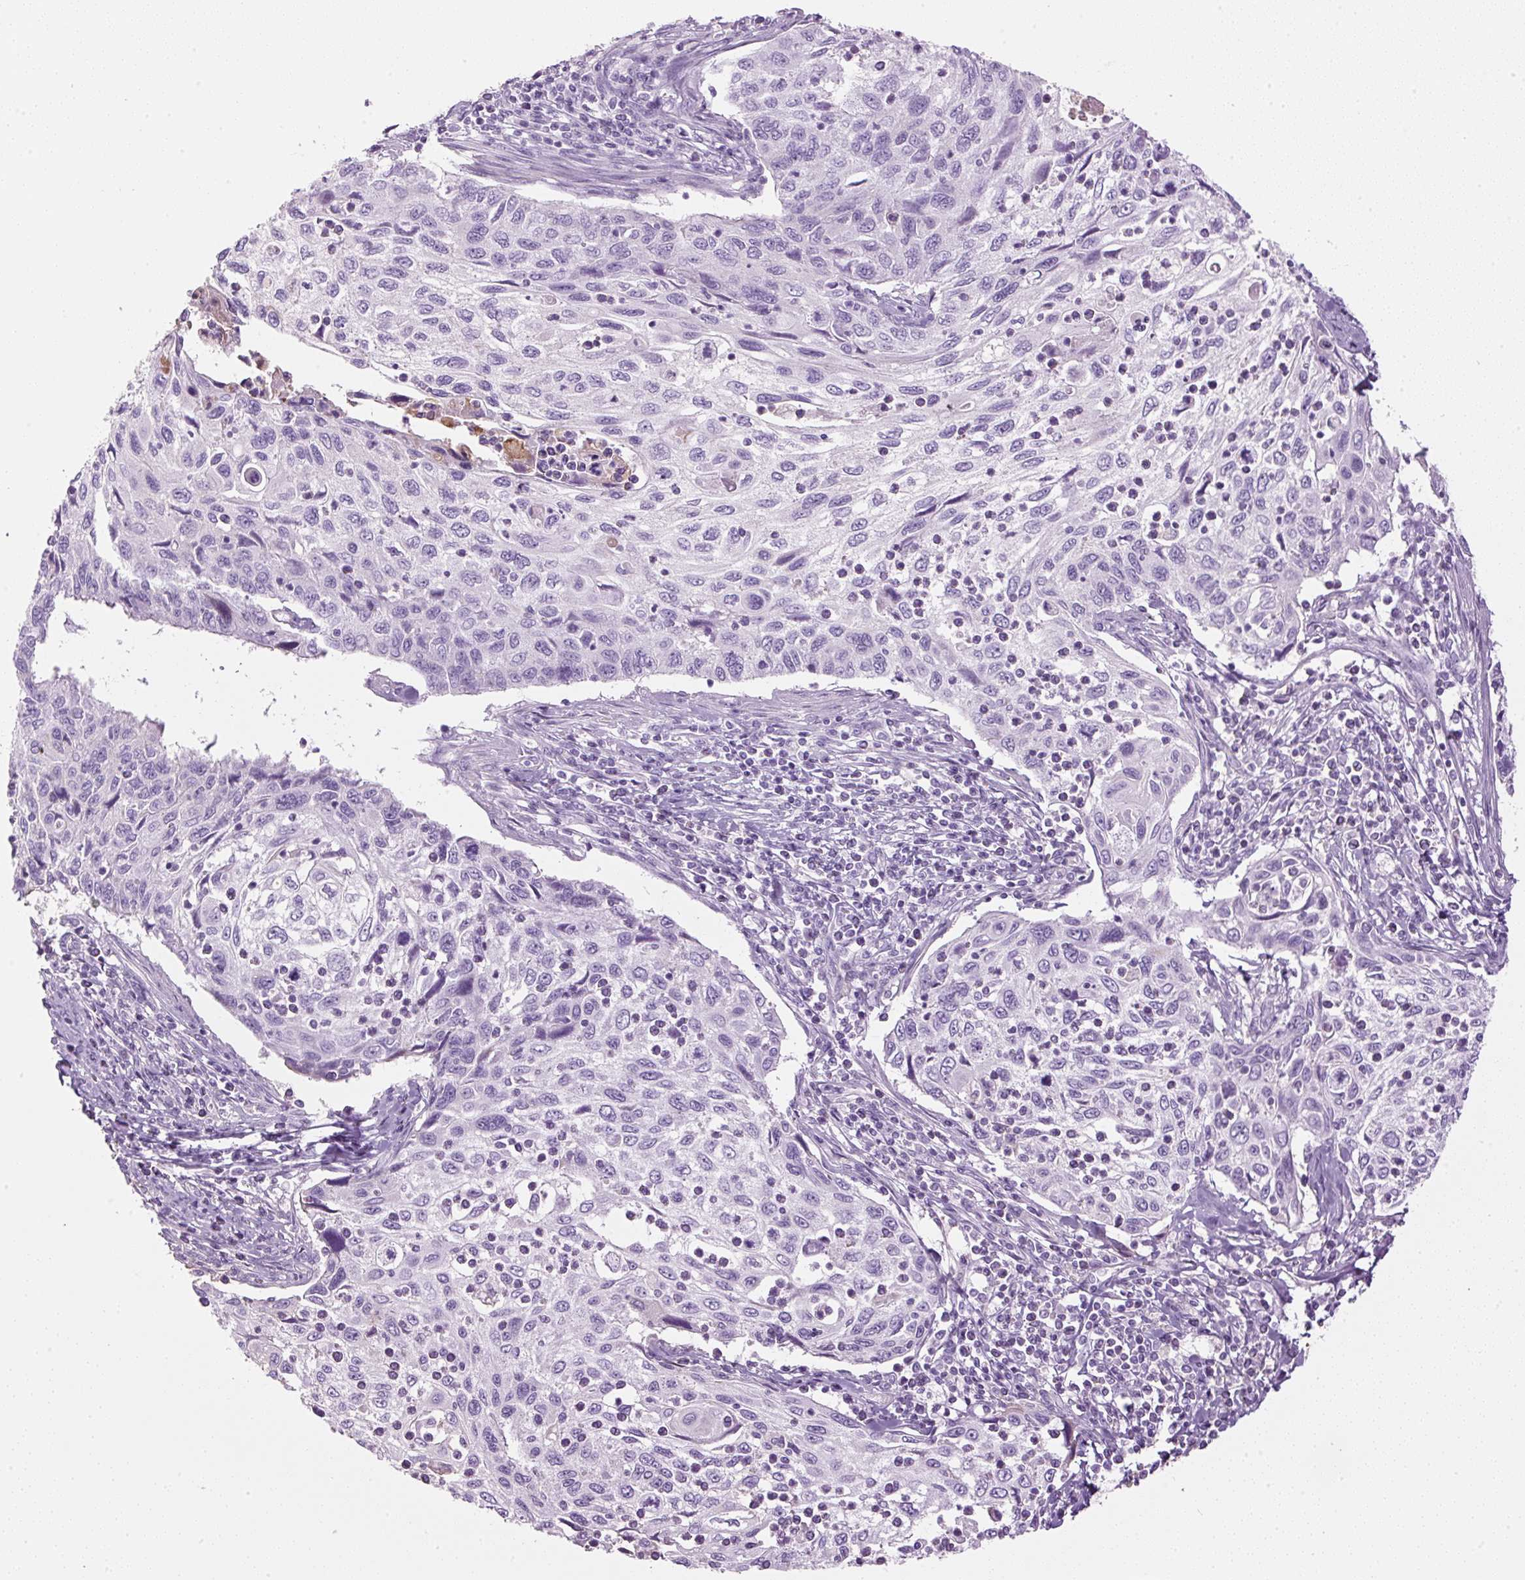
{"staining": {"intensity": "negative", "quantity": "none", "location": "none"}, "tissue": "cervical cancer", "cell_type": "Tumor cells", "image_type": "cancer", "snomed": [{"axis": "morphology", "description": "Squamous cell carcinoma, NOS"}, {"axis": "topography", "description": "Cervix"}], "caption": "An immunohistochemistry photomicrograph of squamous cell carcinoma (cervical) is shown. There is no staining in tumor cells of squamous cell carcinoma (cervical).", "gene": "APOA1", "patient": {"sex": "female", "age": 70}}